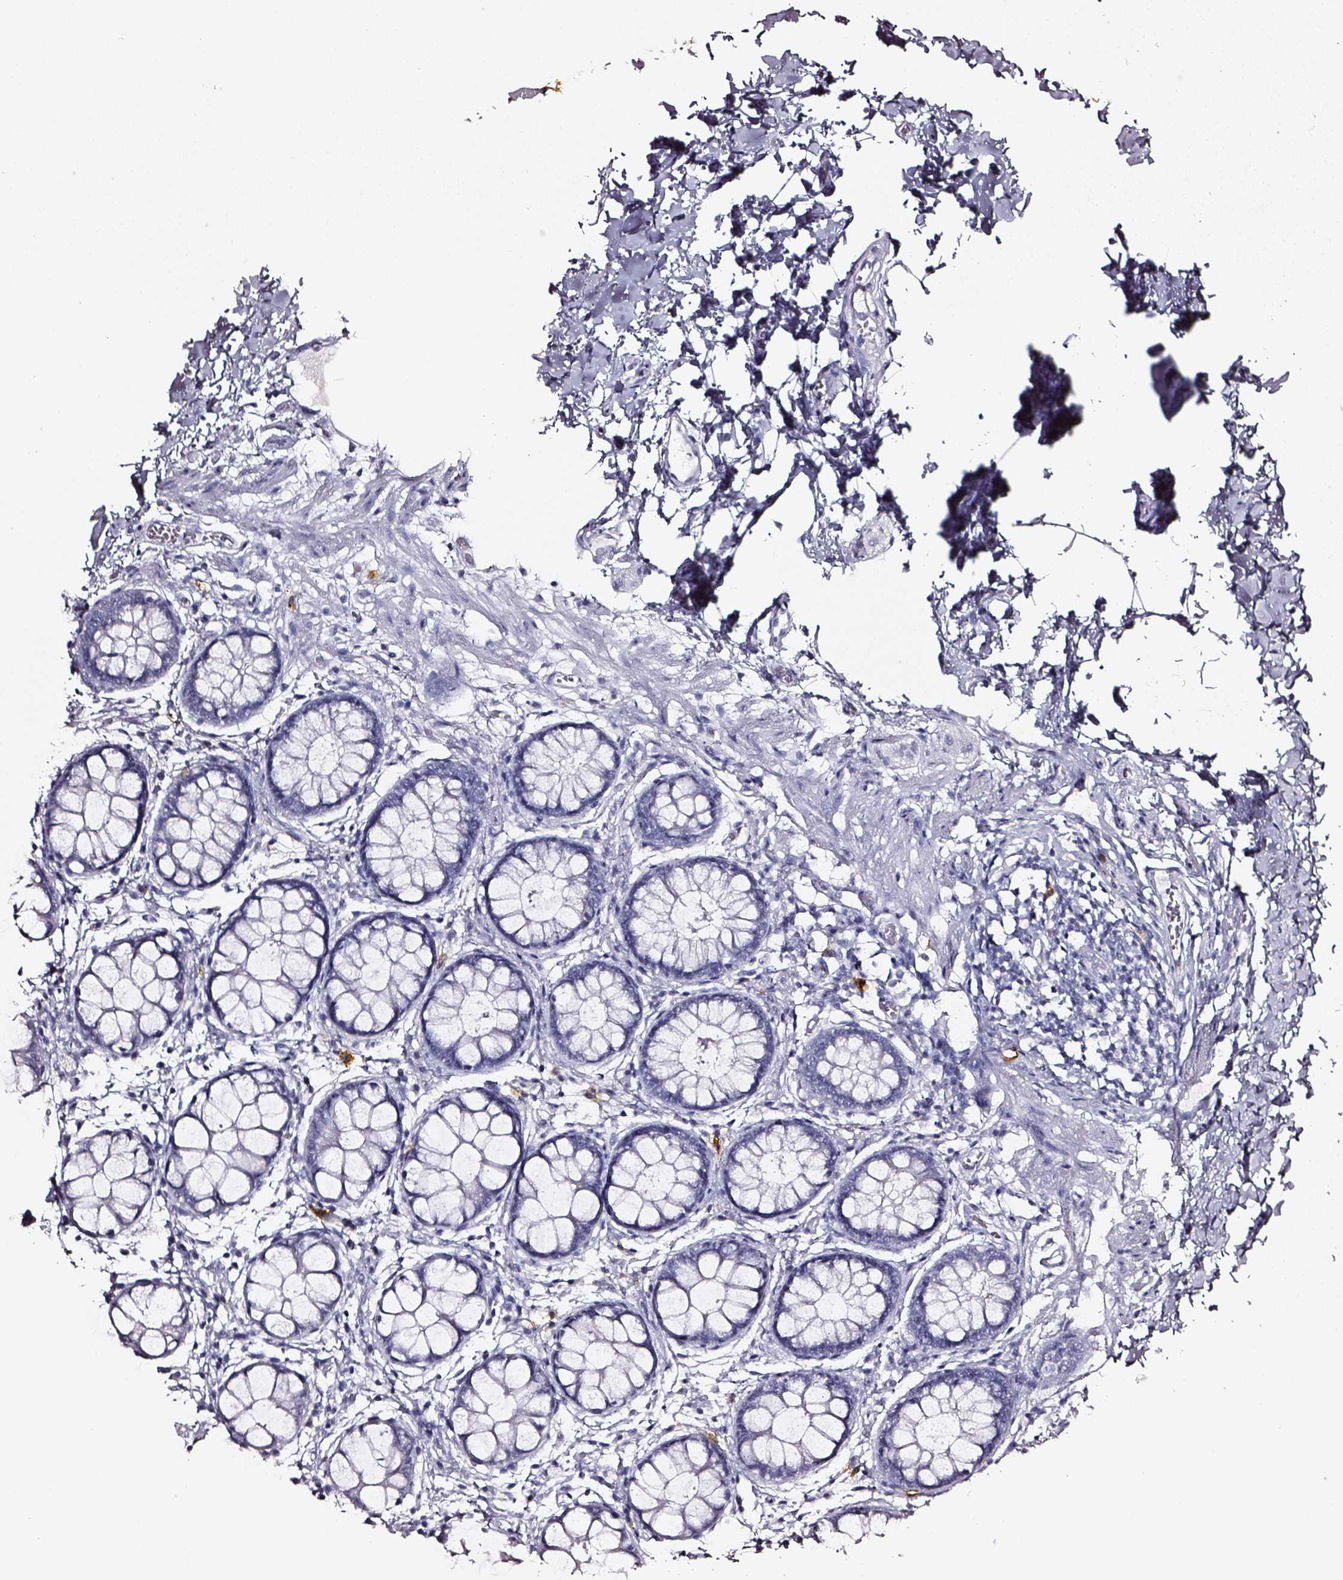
{"staining": {"intensity": "negative", "quantity": "none", "location": "none"}, "tissue": "rectum", "cell_type": "Glandular cells", "image_type": "normal", "snomed": [{"axis": "morphology", "description": "Normal tissue, NOS"}, {"axis": "topography", "description": "Rectum"}], "caption": "Immunohistochemical staining of unremarkable human rectum reveals no significant staining in glandular cells. Nuclei are stained in blue.", "gene": "DPEP1", "patient": {"sex": "female", "age": 62}}